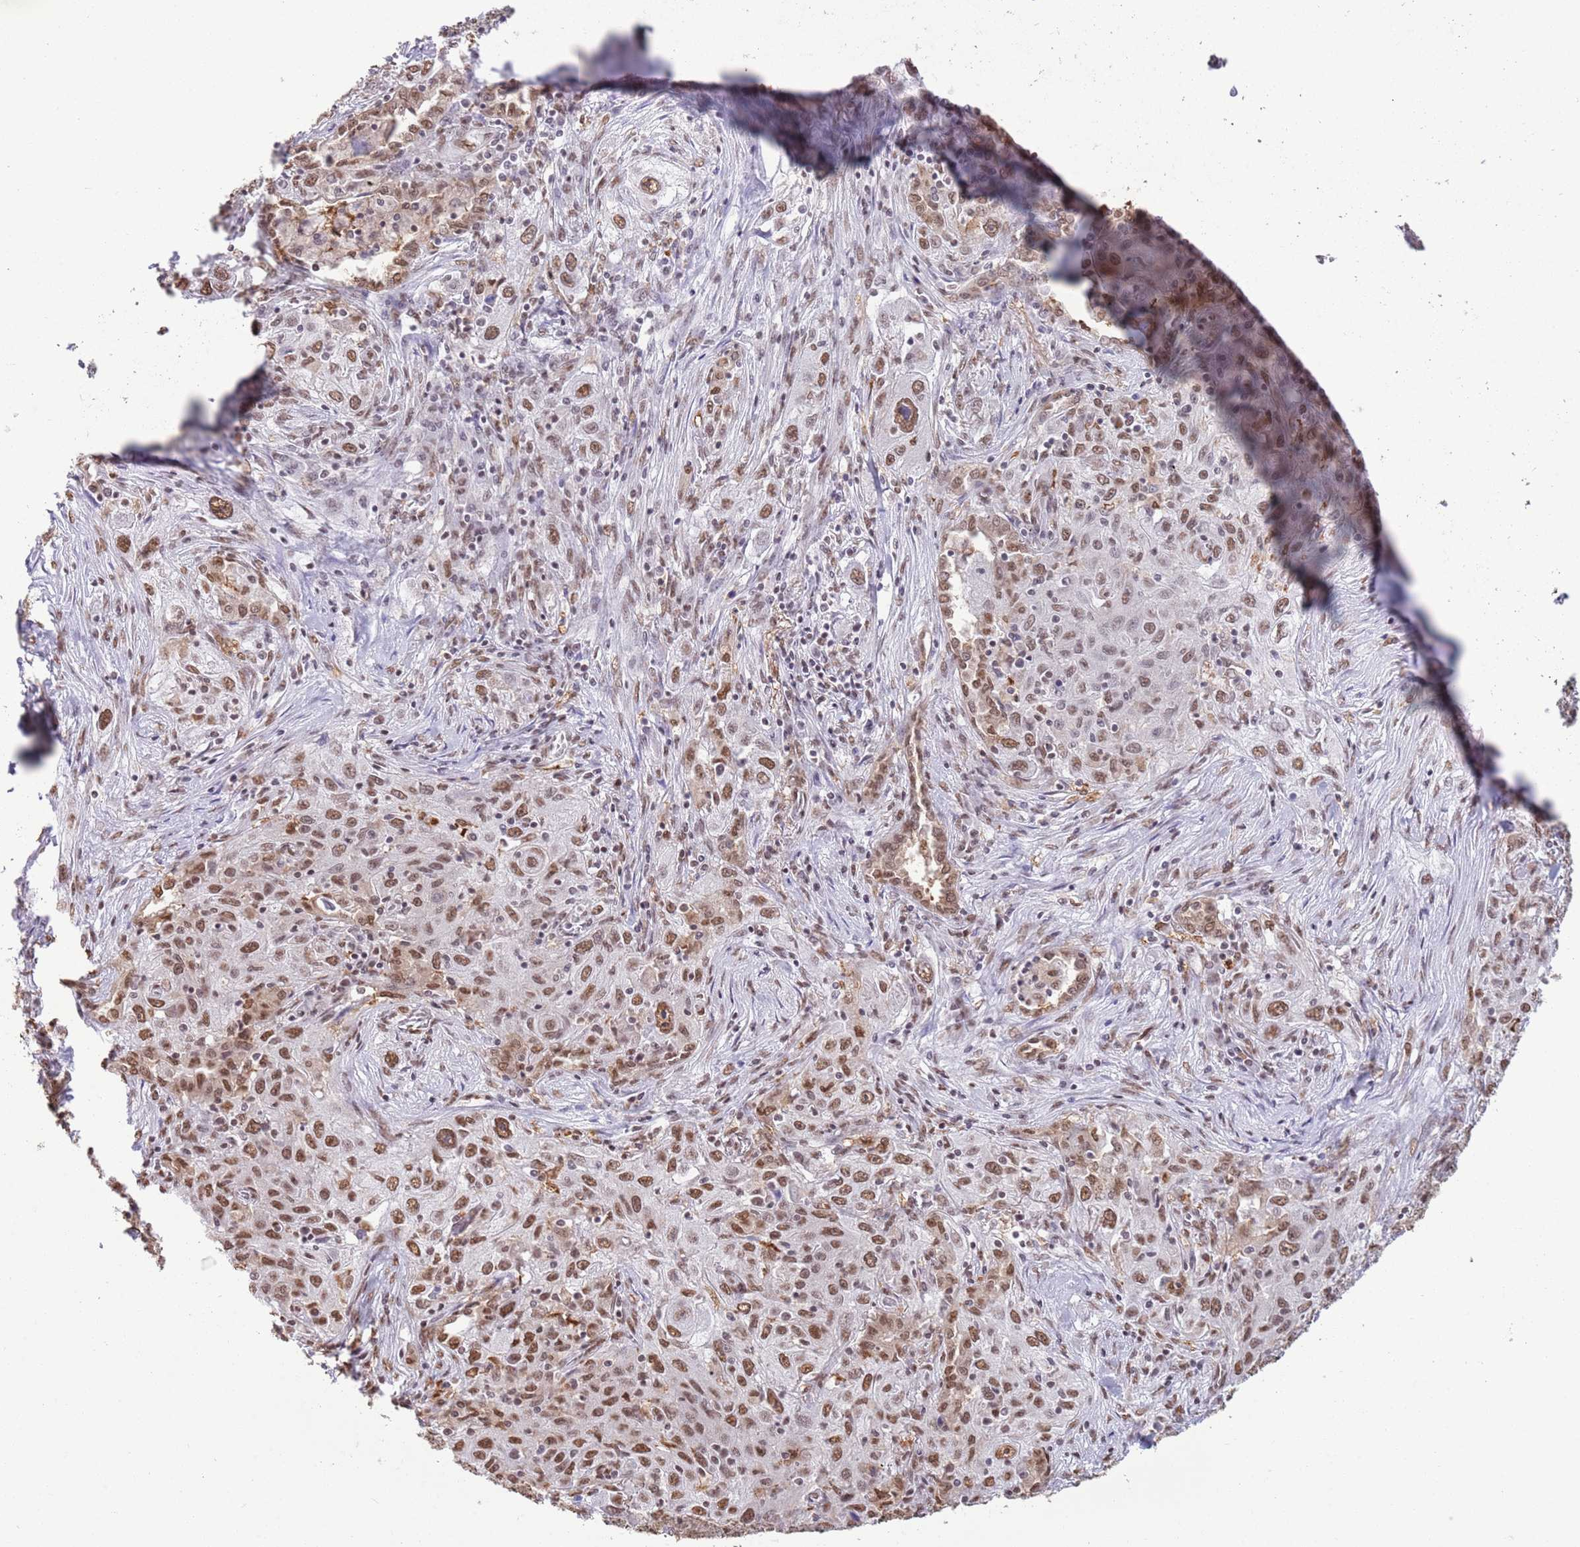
{"staining": {"intensity": "moderate", "quantity": ">75%", "location": "nuclear"}, "tissue": "lung cancer", "cell_type": "Tumor cells", "image_type": "cancer", "snomed": [{"axis": "morphology", "description": "Squamous cell carcinoma, NOS"}, {"axis": "topography", "description": "Lung"}], "caption": "This histopathology image displays immunohistochemistry staining of human squamous cell carcinoma (lung), with medium moderate nuclear expression in approximately >75% of tumor cells.", "gene": "TRIM32", "patient": {"sex": "female", "age": 69}}